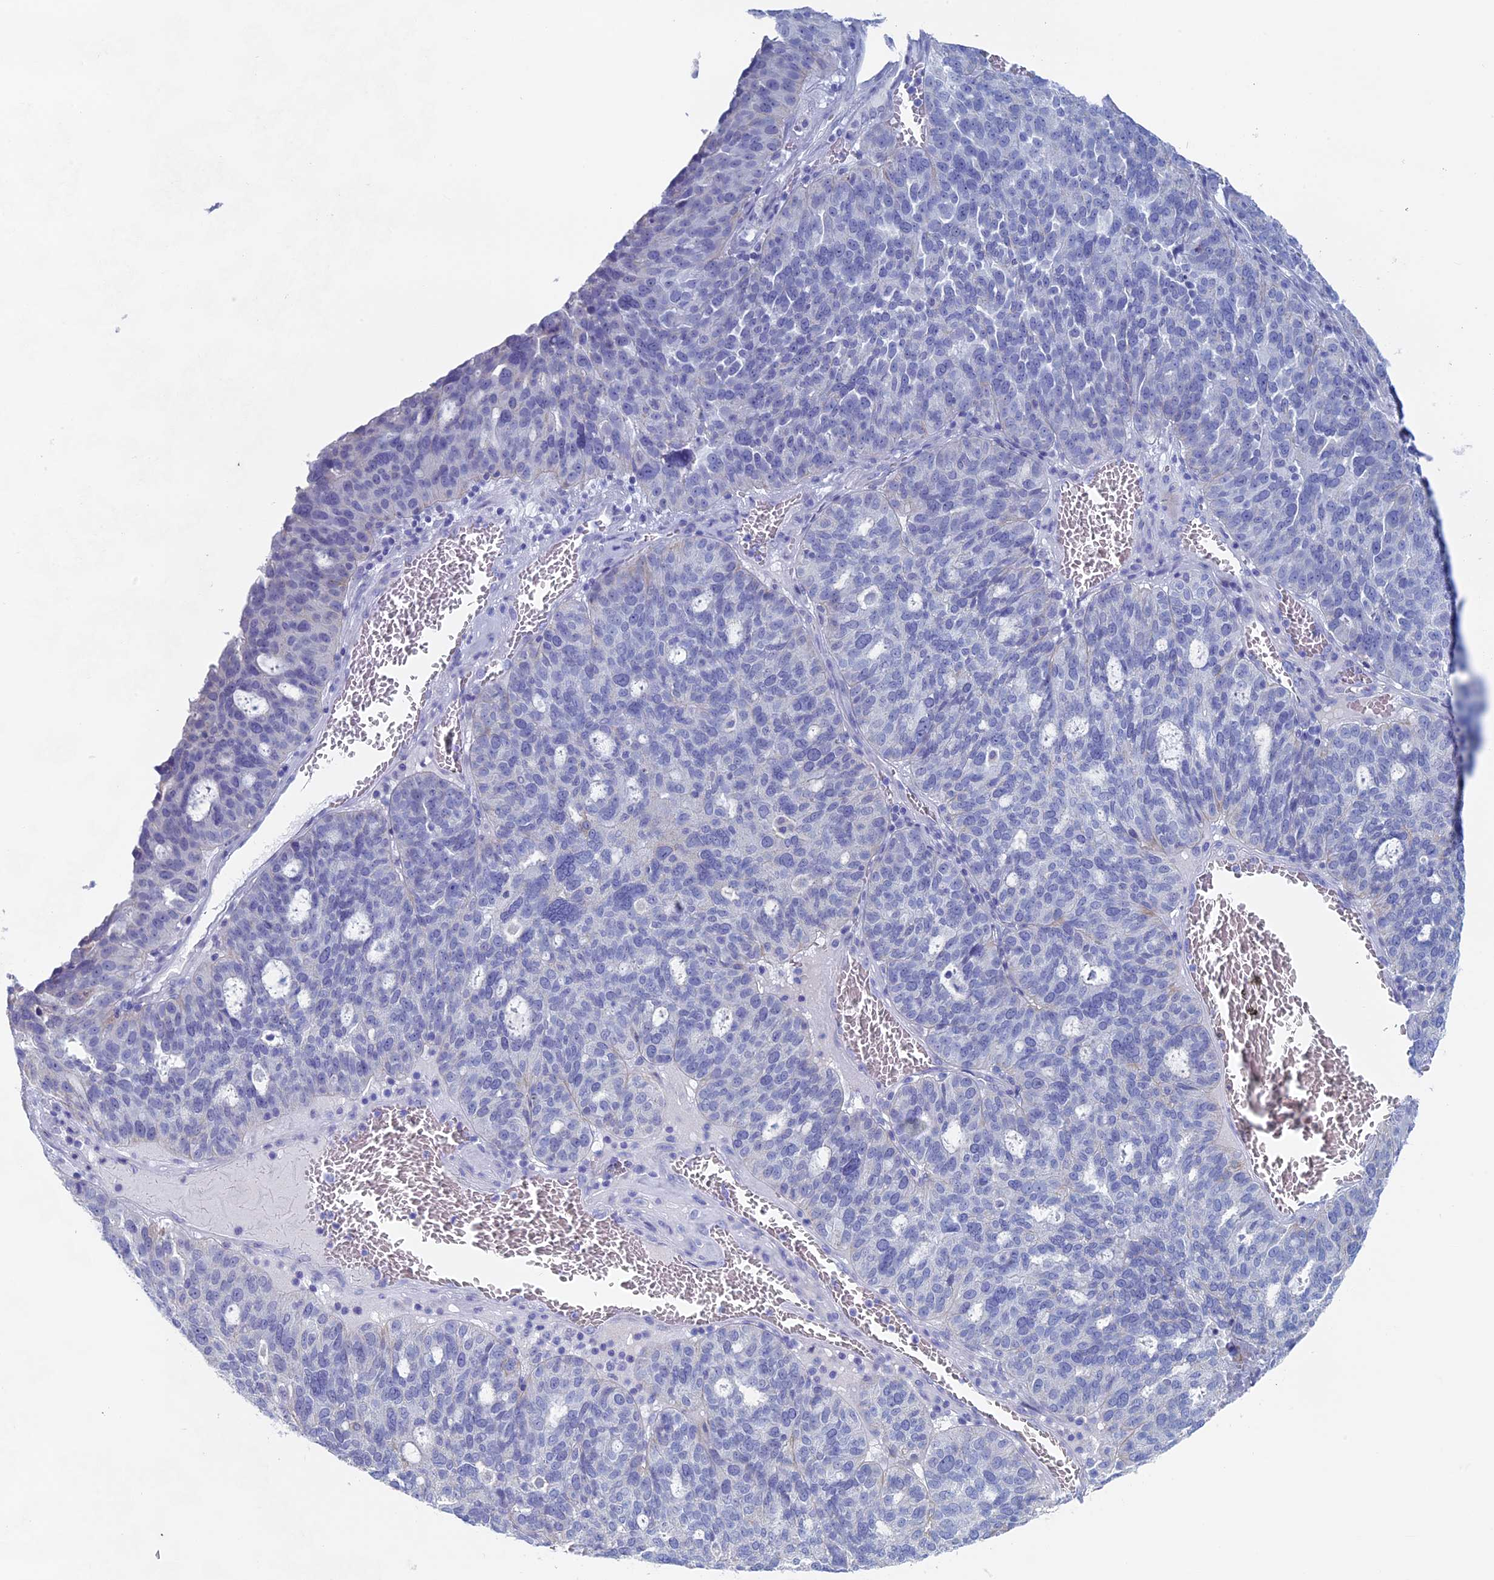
{"staining": {"intensity": "negative", "quantity": "none", "location": "none"}, "tissue": "ovarian cancer", "cell_type": "Tumor cells", "image_type": "cancer", "snomed": [{"axis": "morphology", "description": "Cystadenocarcinoma, serous, NOS"}, {"axis": "topography", "description": "Ovary"}], "caption": "This is an immunohistochemistry (IHC) micrograph of ovarian cancer (serous cystadenocarcinoma). There is no staining in tumor cells.", "gene": "MAGEB6", "patient": {"sex": "female", "age": 59}}